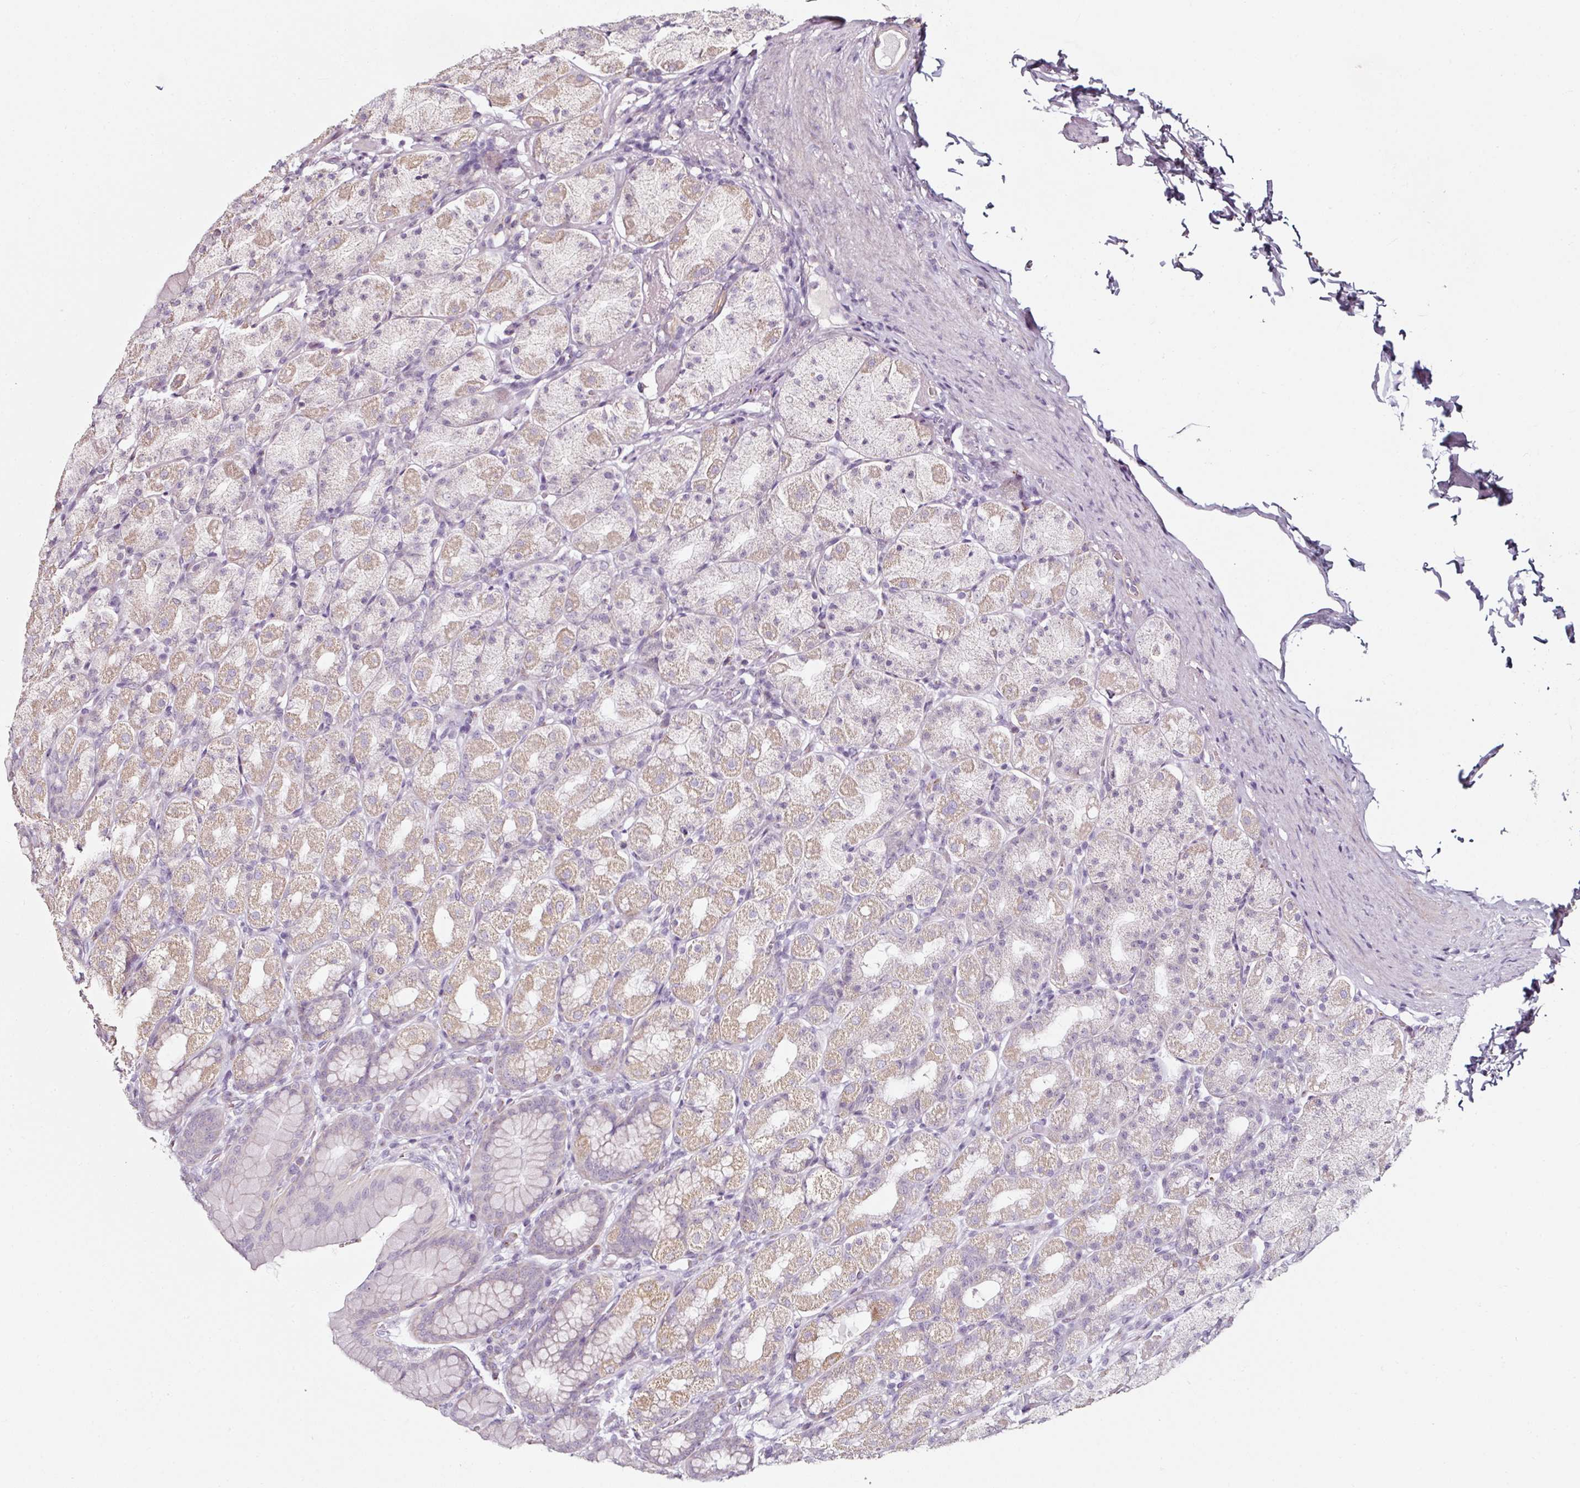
{"staining": {"intensity": "weak", "quantity": "25%-75%", "location": "cytoplasmic/membranous"}, "tissue": "stomach", "cell_type": "Glandular cells", "image_type": "normal", "snomed": [{"axis": "morphology", "description": "Normal tissue, NOS"}, {"axis": "topography", "description": "Stomach, upper"}, {"axis": "topography", "description": "Stomach"}], "caption": "IHC image of benign stomach stained for a protein (brown), which exhibits low levels of weak cytoplasmic/membranous positivity in about 25%-75% of glandular cells.", "gene": "CAP2", "patient": {"sex": "male", "age": 68}}